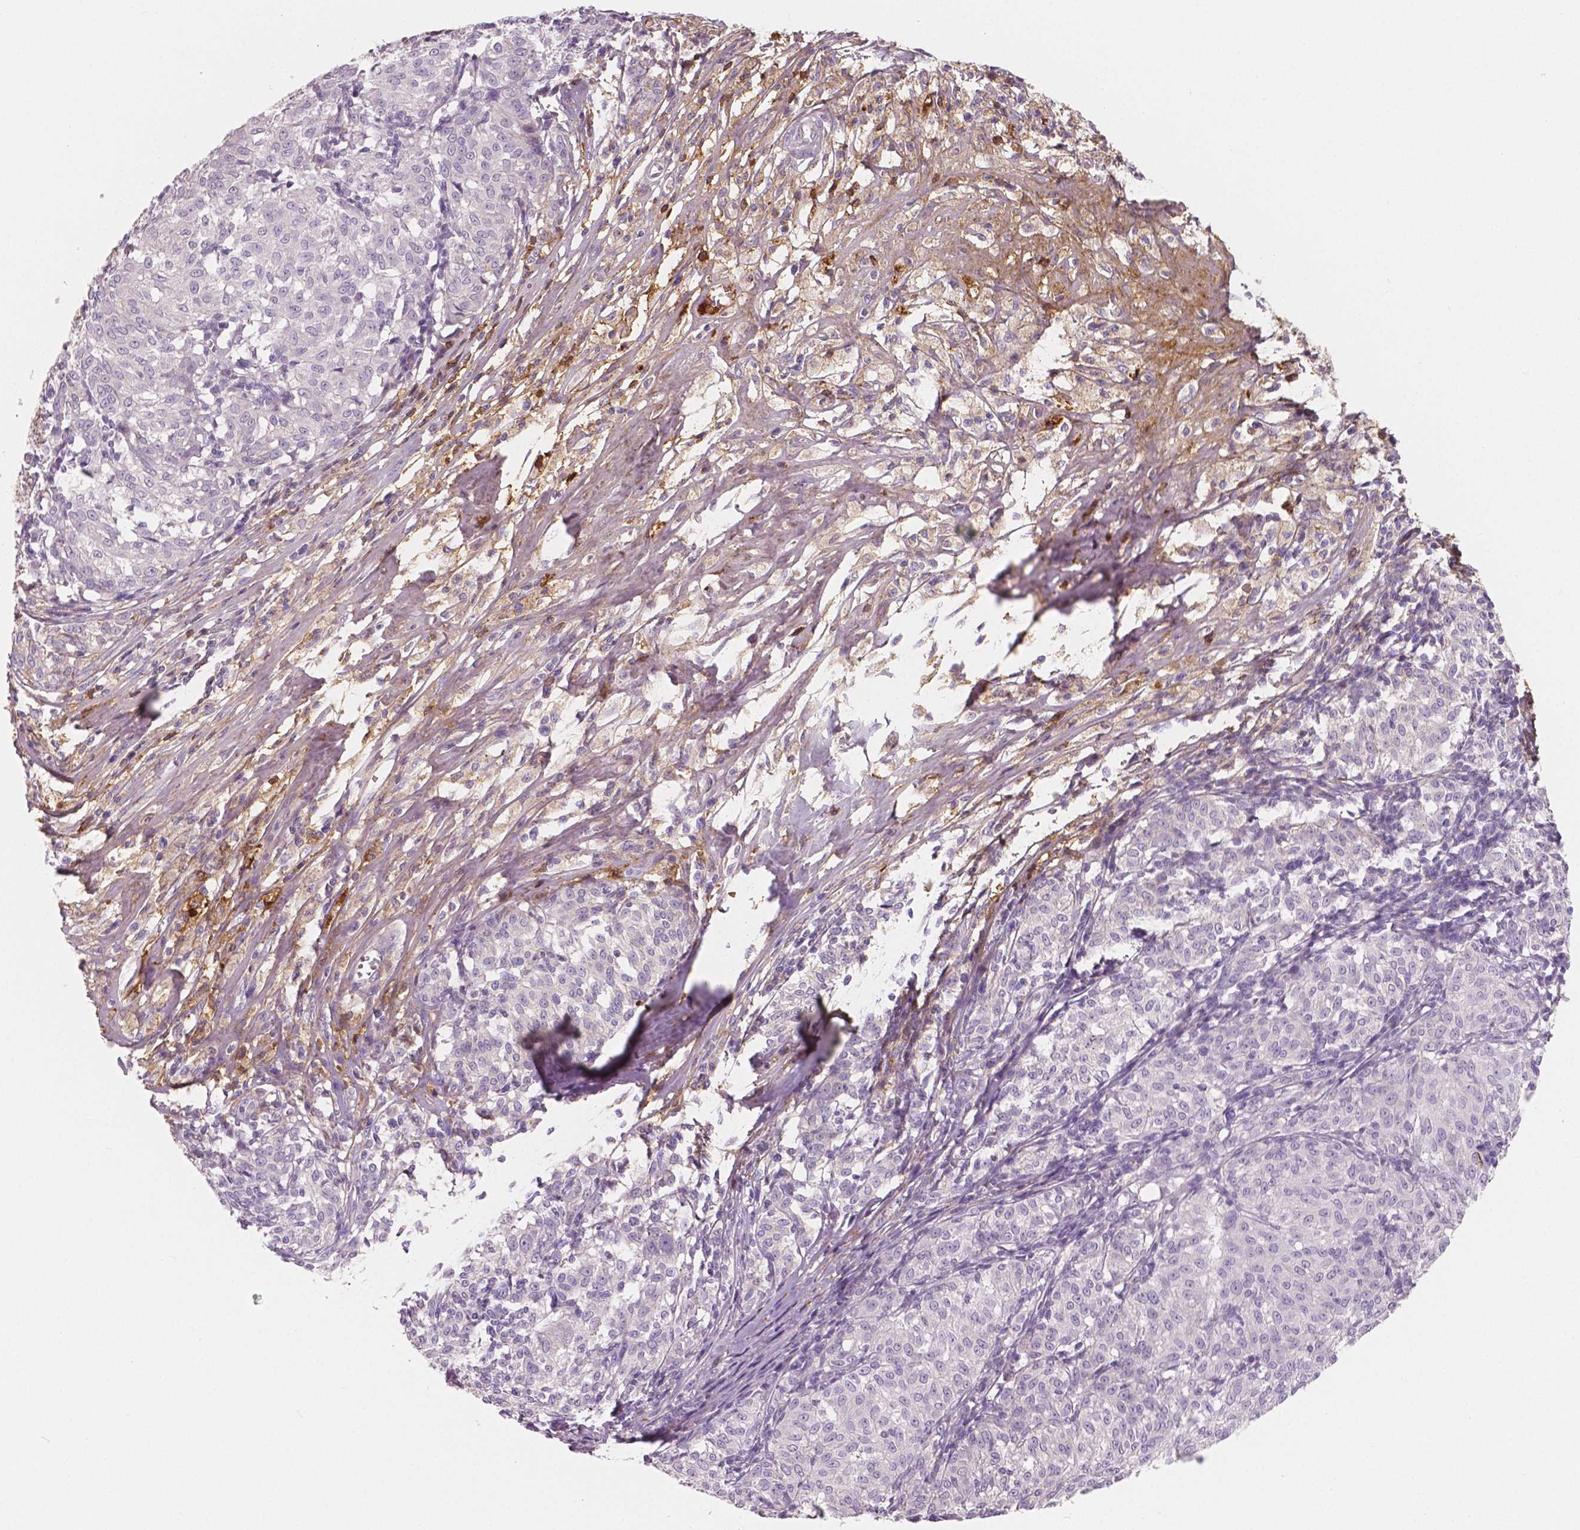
{"staining": {"intensity": "negative", "quantity": "none", "location": "none"}, "tissue": "melanoma", "cell_type": "Tumor cells", "image_type": "cancer", "snomed": [{"axis": "morphology", "description": "Malignant melanoma, NOS"}, {"axis": "topography", "description": "Skin"}], "caption": "IHC of melanoma demonstrates no positivity in tumor cells.", "gene": "APOA4", "patient": {"sex": "female", "age": 72}}